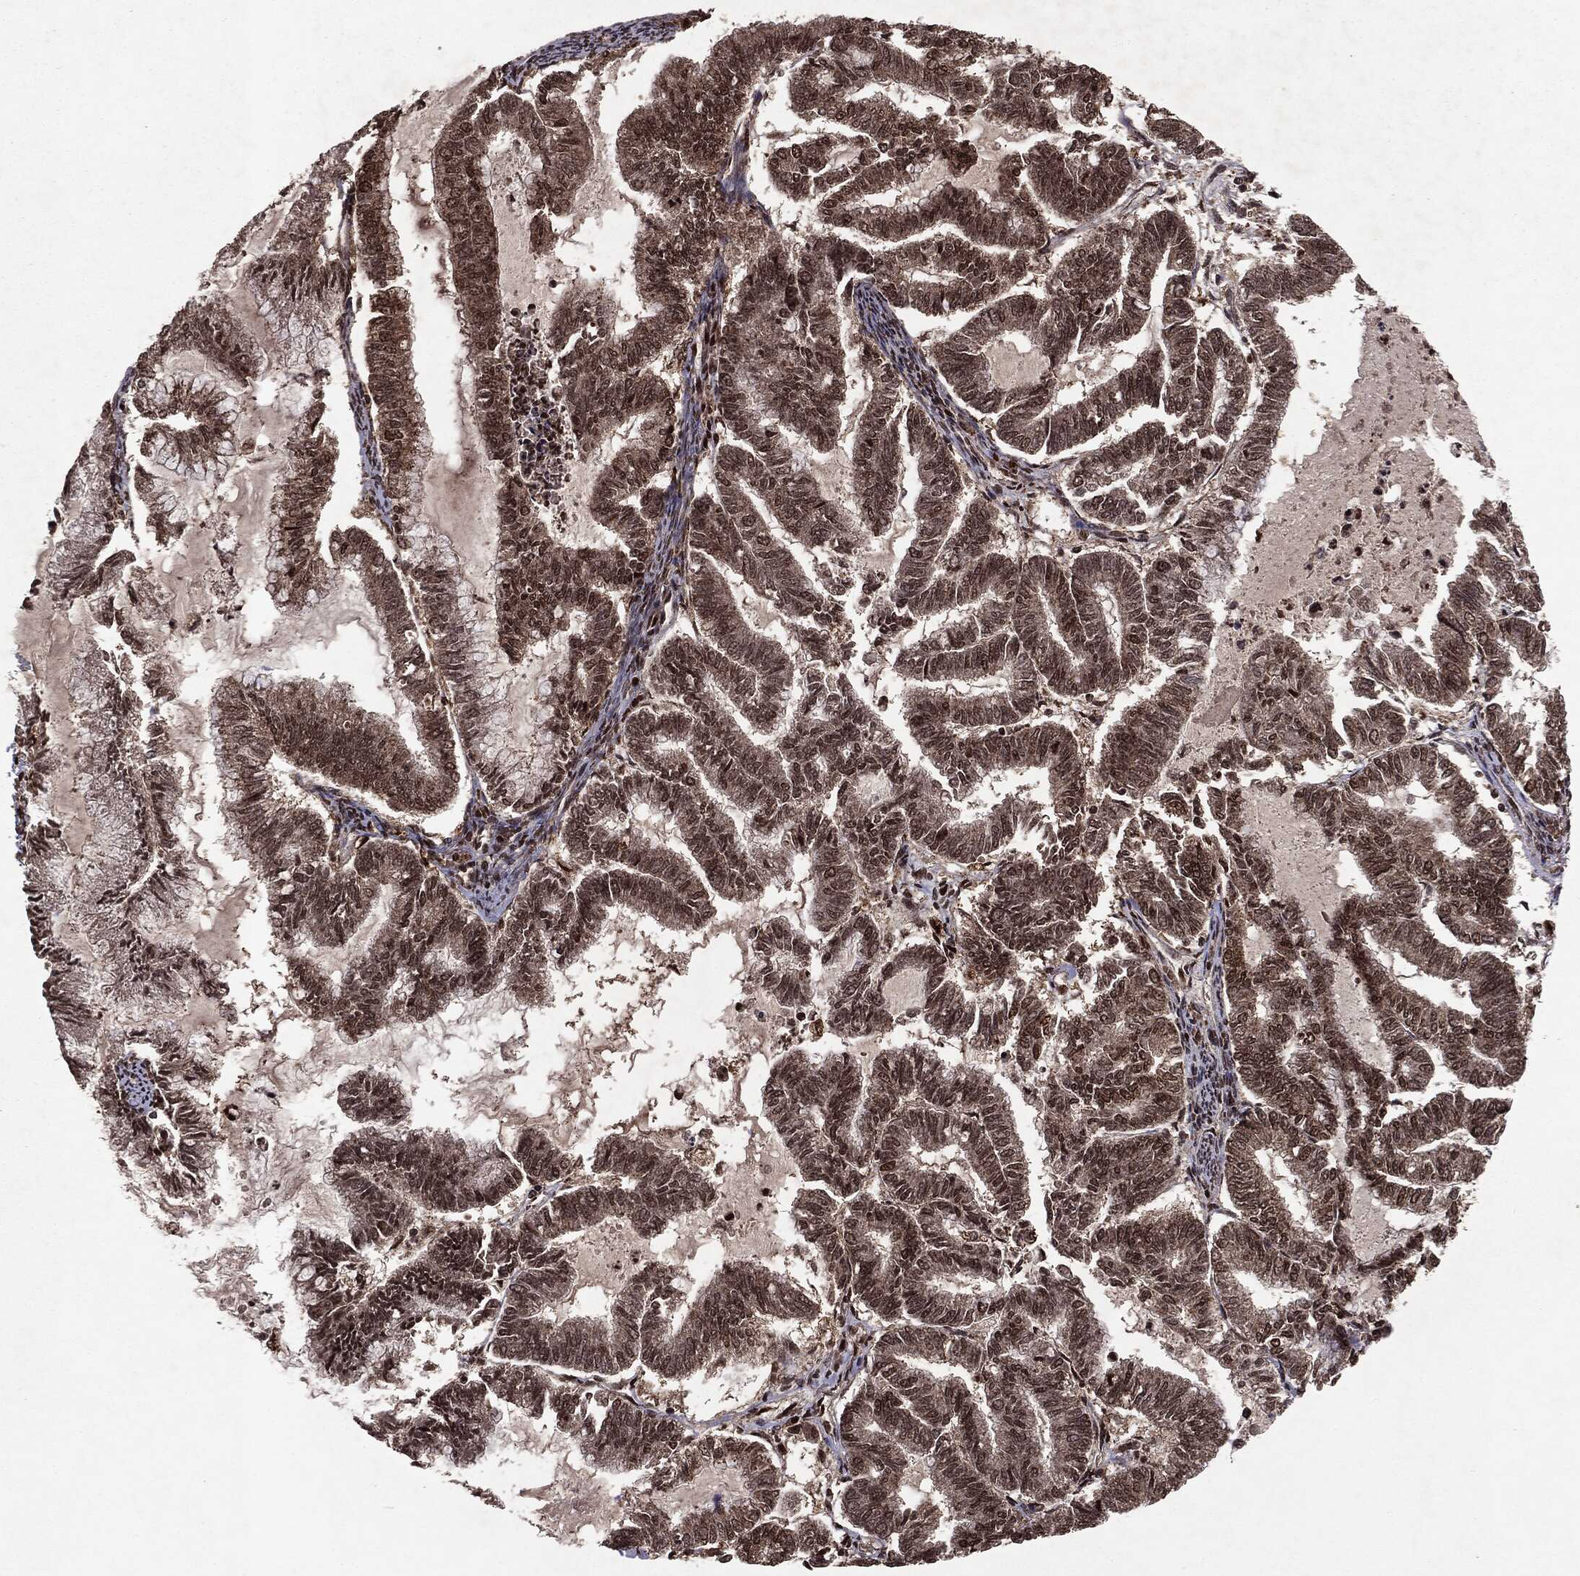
{"staining": {"intensity": "weak", "quantity": ">75%", "location": "cytoplasmic/membranous,nuclear"}, "tissue": "endometrial cancer", "cell_type": "Tumor cells", "image_type": "cancer", "snomed": [{"axis": "morphology", "description": "Adenocarcinoma, NOS"}, {"axis": "topography", "description": "Endometrium"}], "caption": "A brown stain labels weak cytoplasmic/membranous and nuclear expression of a protein in human endometrial adenocarcinoma tumor cells.", "gene": "PEBP1", "patient": {"sex": "female", "age": 79}}